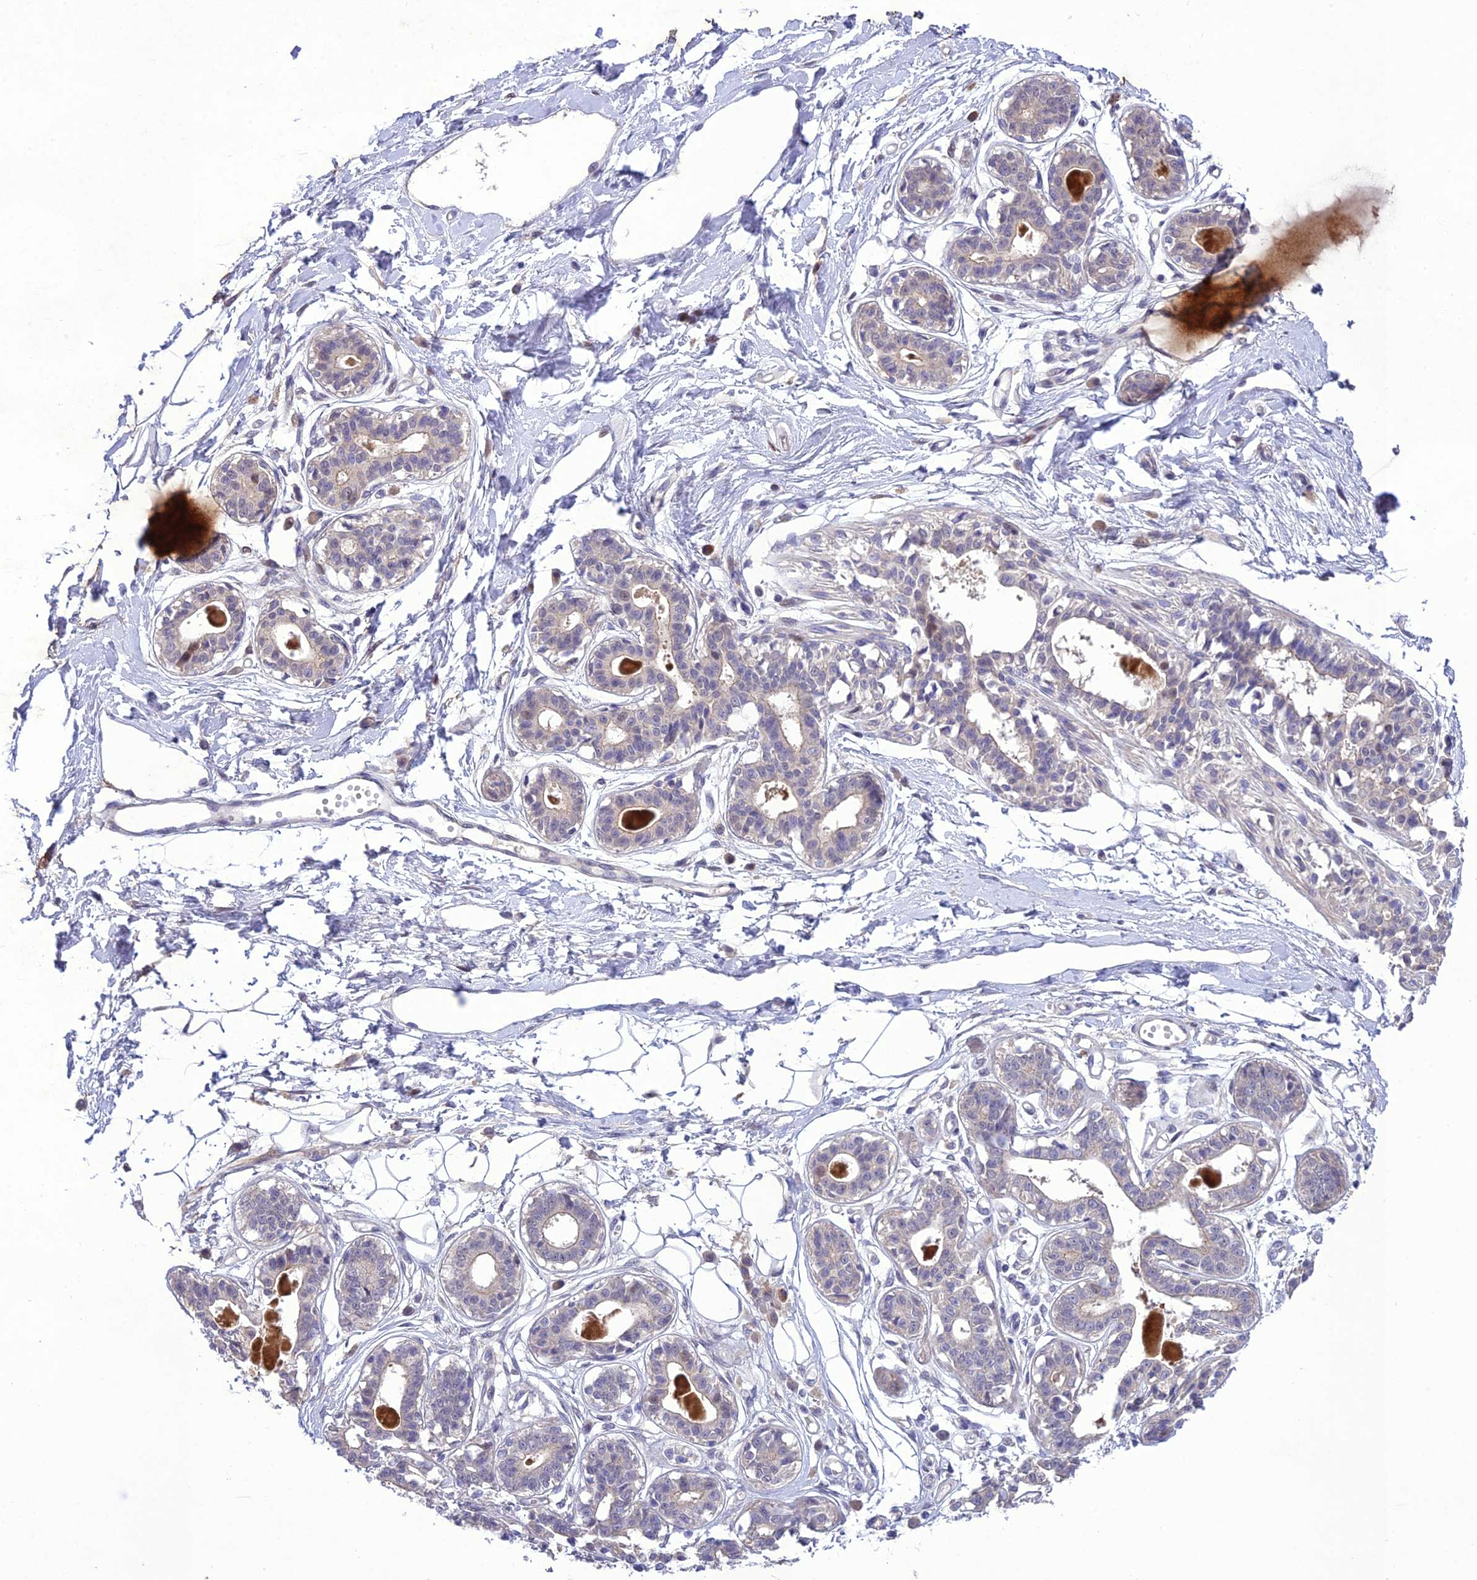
{"staining": {"intensity": "negative", "quantity": "none", "location": "none"}, "tissue": "breast", "cell_type": "Adipocytes", "image_type": "normal", "snomed": [{"axis": "morphology", "description": "Normal tissue, NOS"}, {"axis": "topography", "description": "Breast"}], "caption": "Immunohistochemical staining of normal human breast displays no significant expression in adipocytes.", "gene": "ANKRD52", "patient": {"sex": "female", "age": 45}}